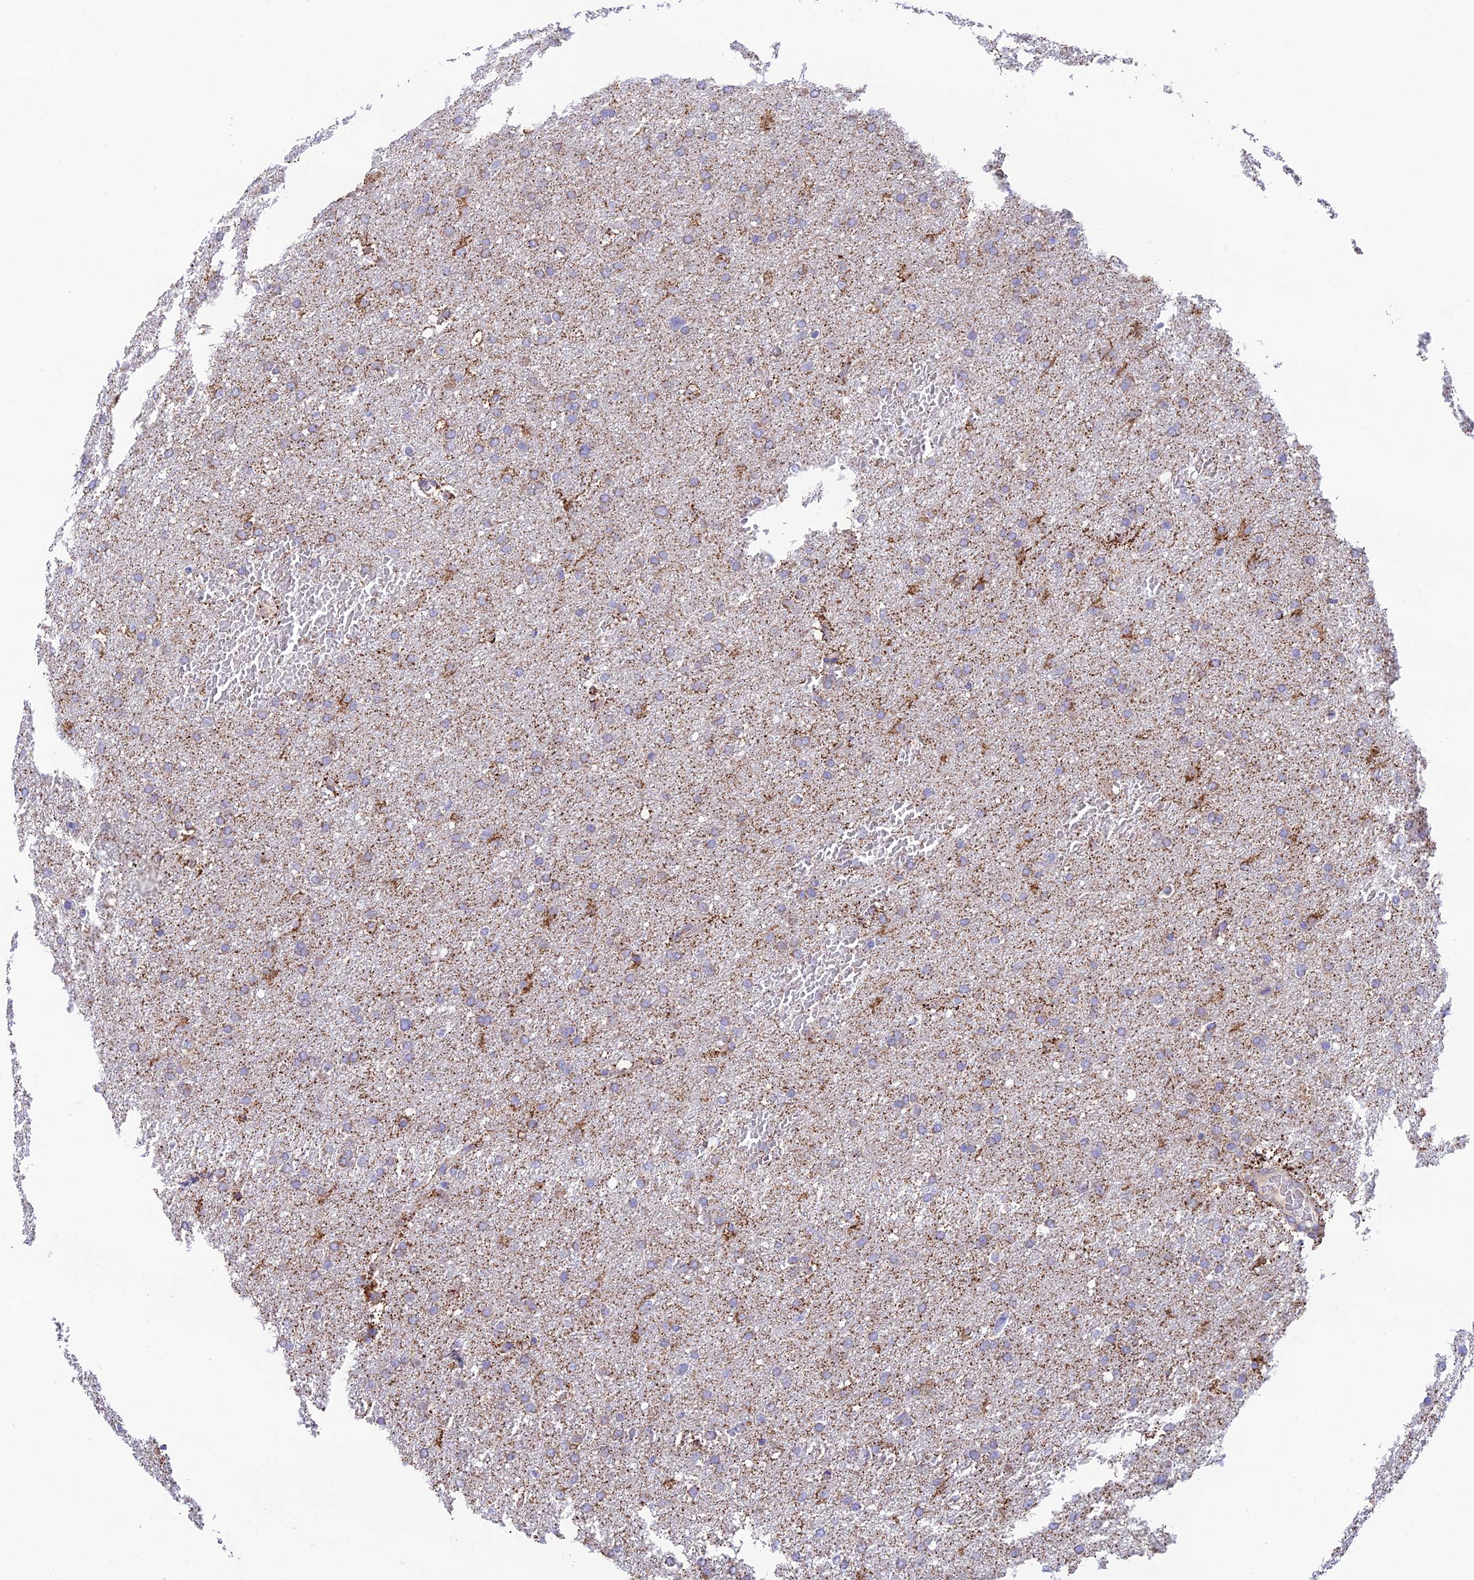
{"staining": {"intensity": "moderate", "quantity": "25%-75%", "location": "cytoplasmic/membranous"}, "tissue": "glioma", "cell_type": "Tumor cells", "image_type": "cancer", "snomed": [{"axis": "morphology", "description": "Glioma, malignant, High grade"}, {"axis": "topography", "description": "Cerebral cortex"}], "caption": "This photomicrograph exhibits immunohistochemistry staining of human malignant glioma (high-grade), with medium moderate cytoplasmic/membranous positivity in approximately 25%-75% of tumor cells.", "gene": "HSDL2", "patient": {"sex": "female", "age": 36}}